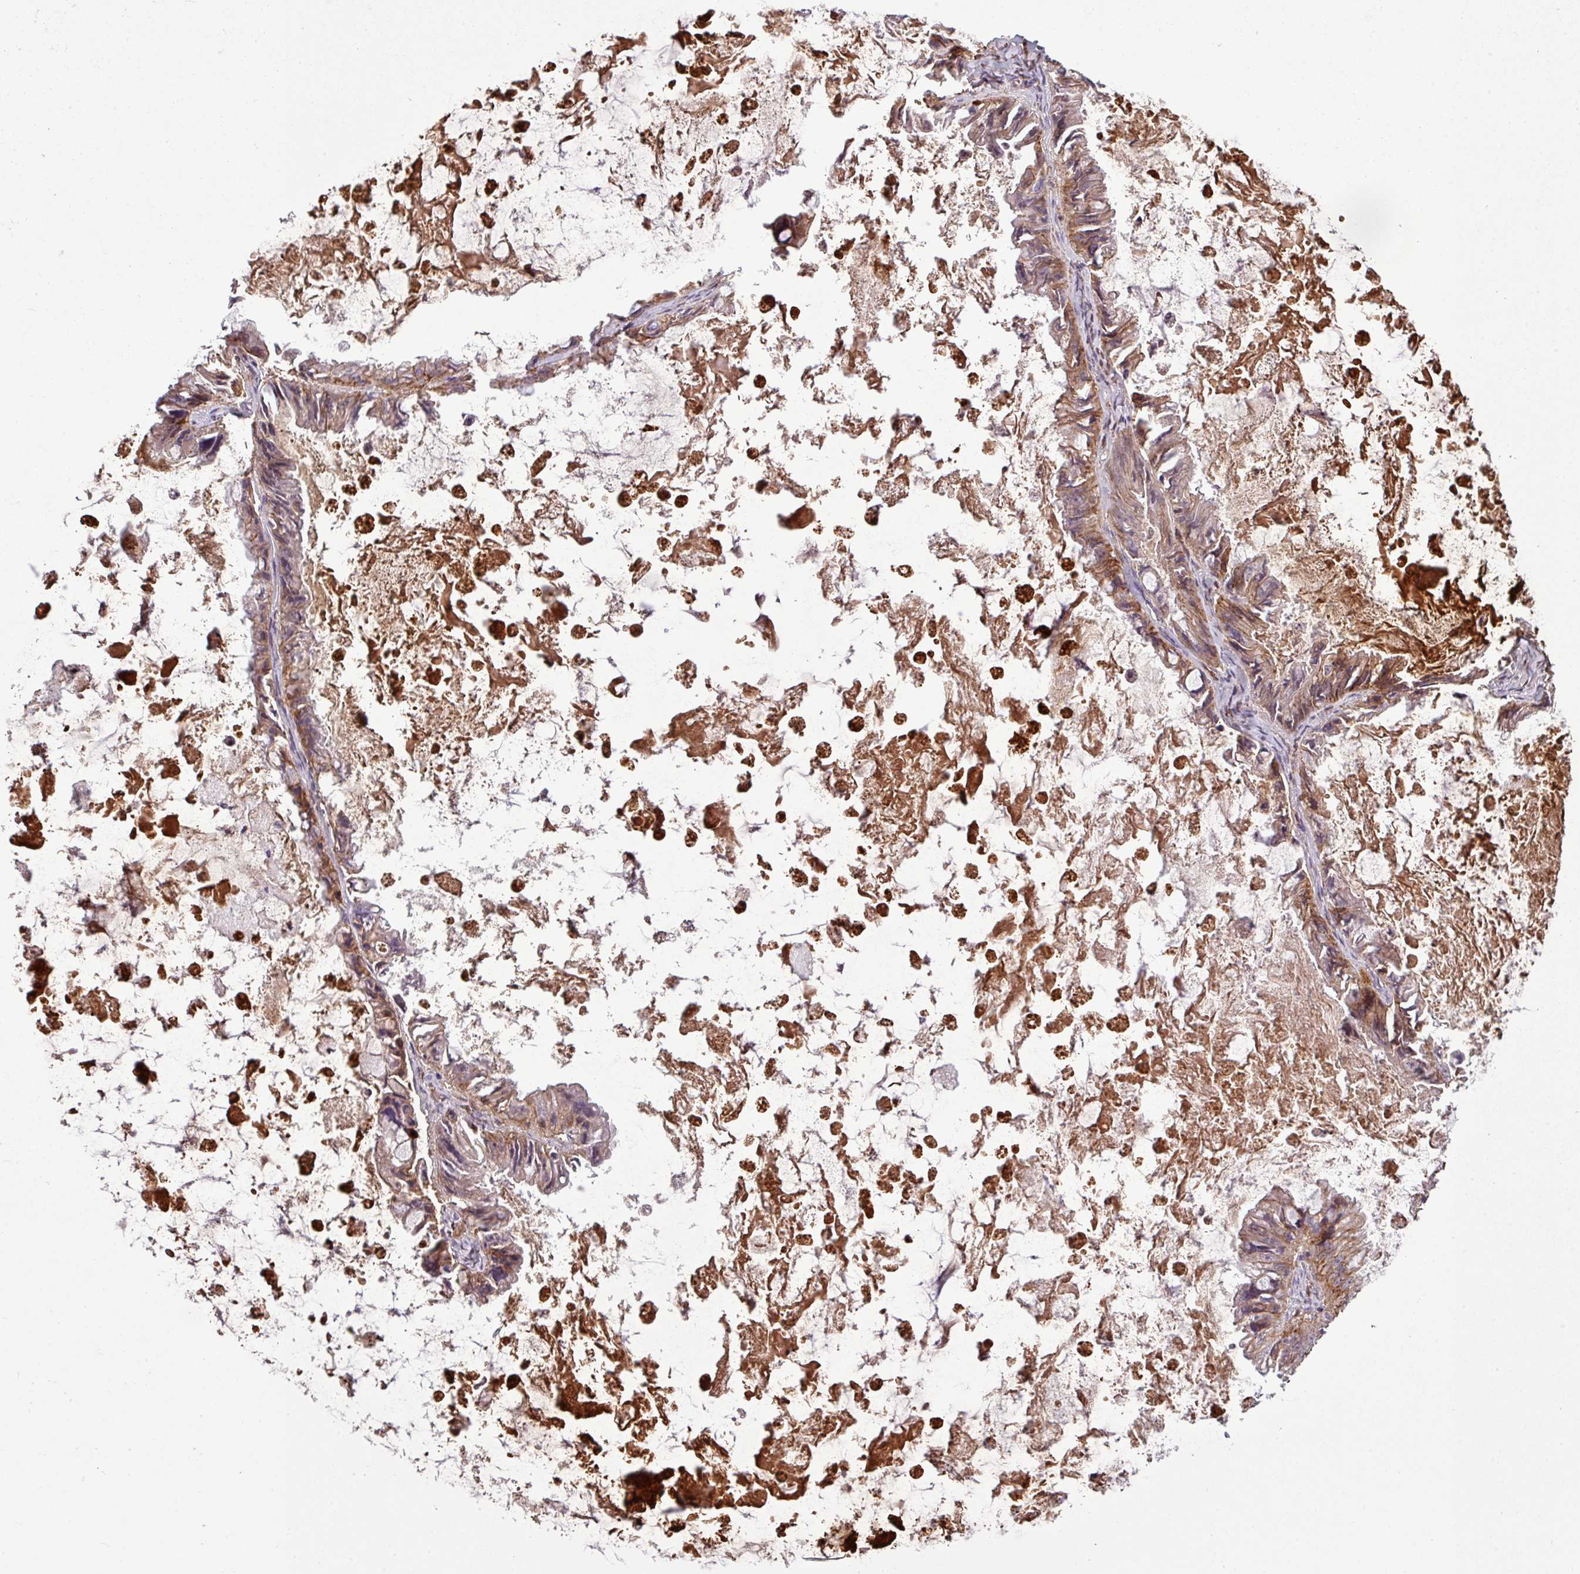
{"staining": {"intensity": "moderate", "quantity": "<25%", "location": "cytoplasmic/membranous"}, "tissue": "ovarian cancer", "cell_type": "Tumor cells", "image_type": "cancer", "snomed": [{"axis": "morphology", "description": "Cystadenocarcinoma, mucinous, NOS"}, {"axis": "topography", "description": "Ovary"}], "caption": "Approximately <25% of tumor cells in human ovarian cancer (mucinous cystadenocarcinoma) show moderate cytoplasmic/membranous protein staining as visualized by brown immunohistochemical staining.", "gene": "C4B", "patient": {"sex": "female", "age": 61}}